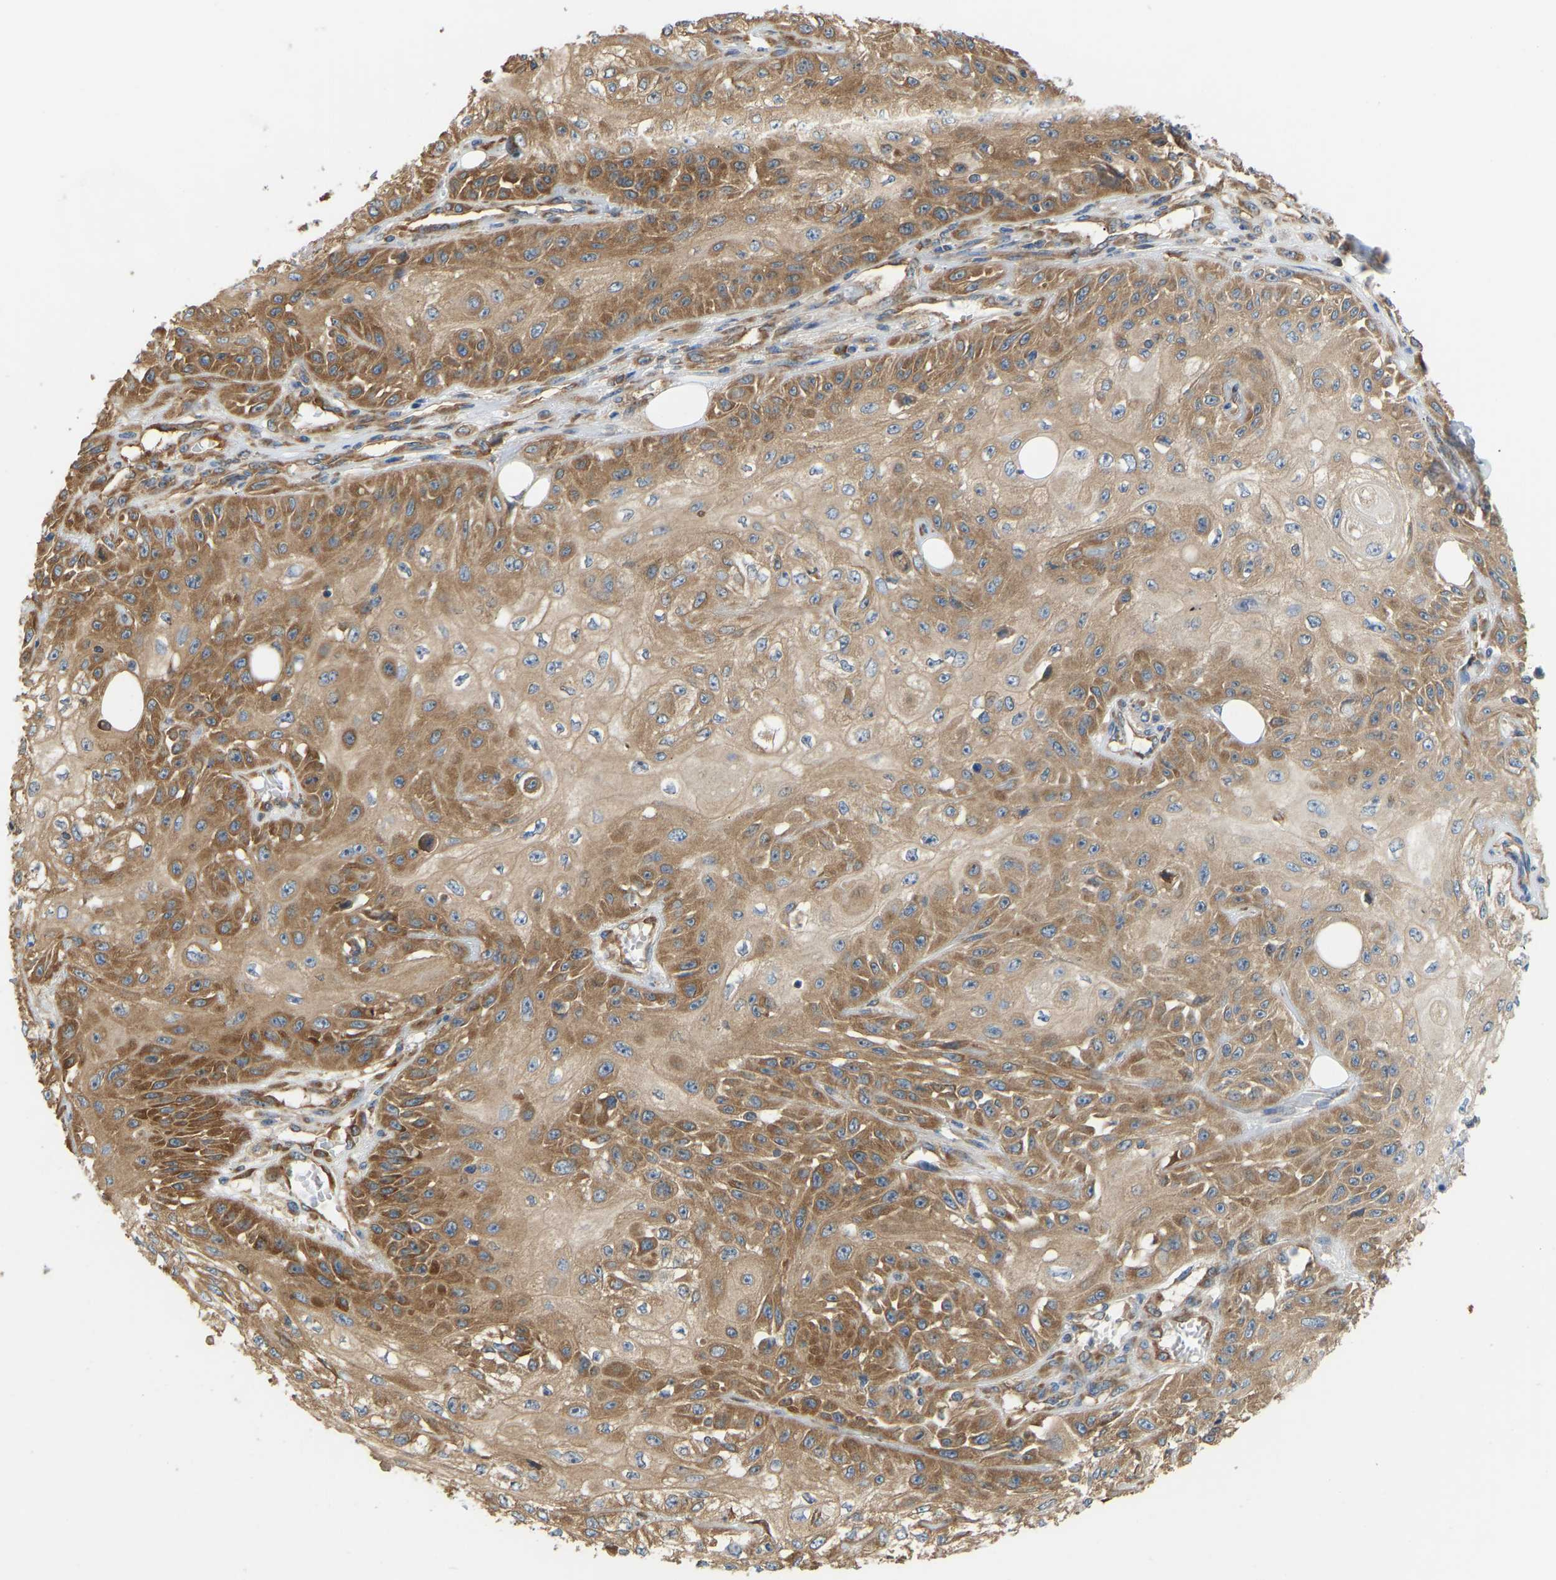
{"staining": {"intensity": "moderate", "quantity": ">75%", "location": "cytoplasmic/membranous"}, "tissue": "skin cancer", "cell_type": "Tumor cells", "image_type": "cancer", "snomed": [{"axis": "morphology", "description": "Squamous cell carcinoma, NOS"}, {"axis": "morphology", "description": "Squamous cell carcinoma, metastatic, NOS"}, {"axis": "topography", "description": "Skin"}, {"axis": "topography", "description": "Lymph node"}], "caption": "Immunohistochemical staining of human skin cancer (squamous cell carcinoma) demonstrates moderate cytoplasmic/membranous protein expression in about >75% of tumor cells. The staining was performed using DAB, with brown indicating positive protein expression. Nuclei are stained blue with hematoxylin.", "gene": "RPS6KB2", "patient": {"sex": "male", "age": 75}}